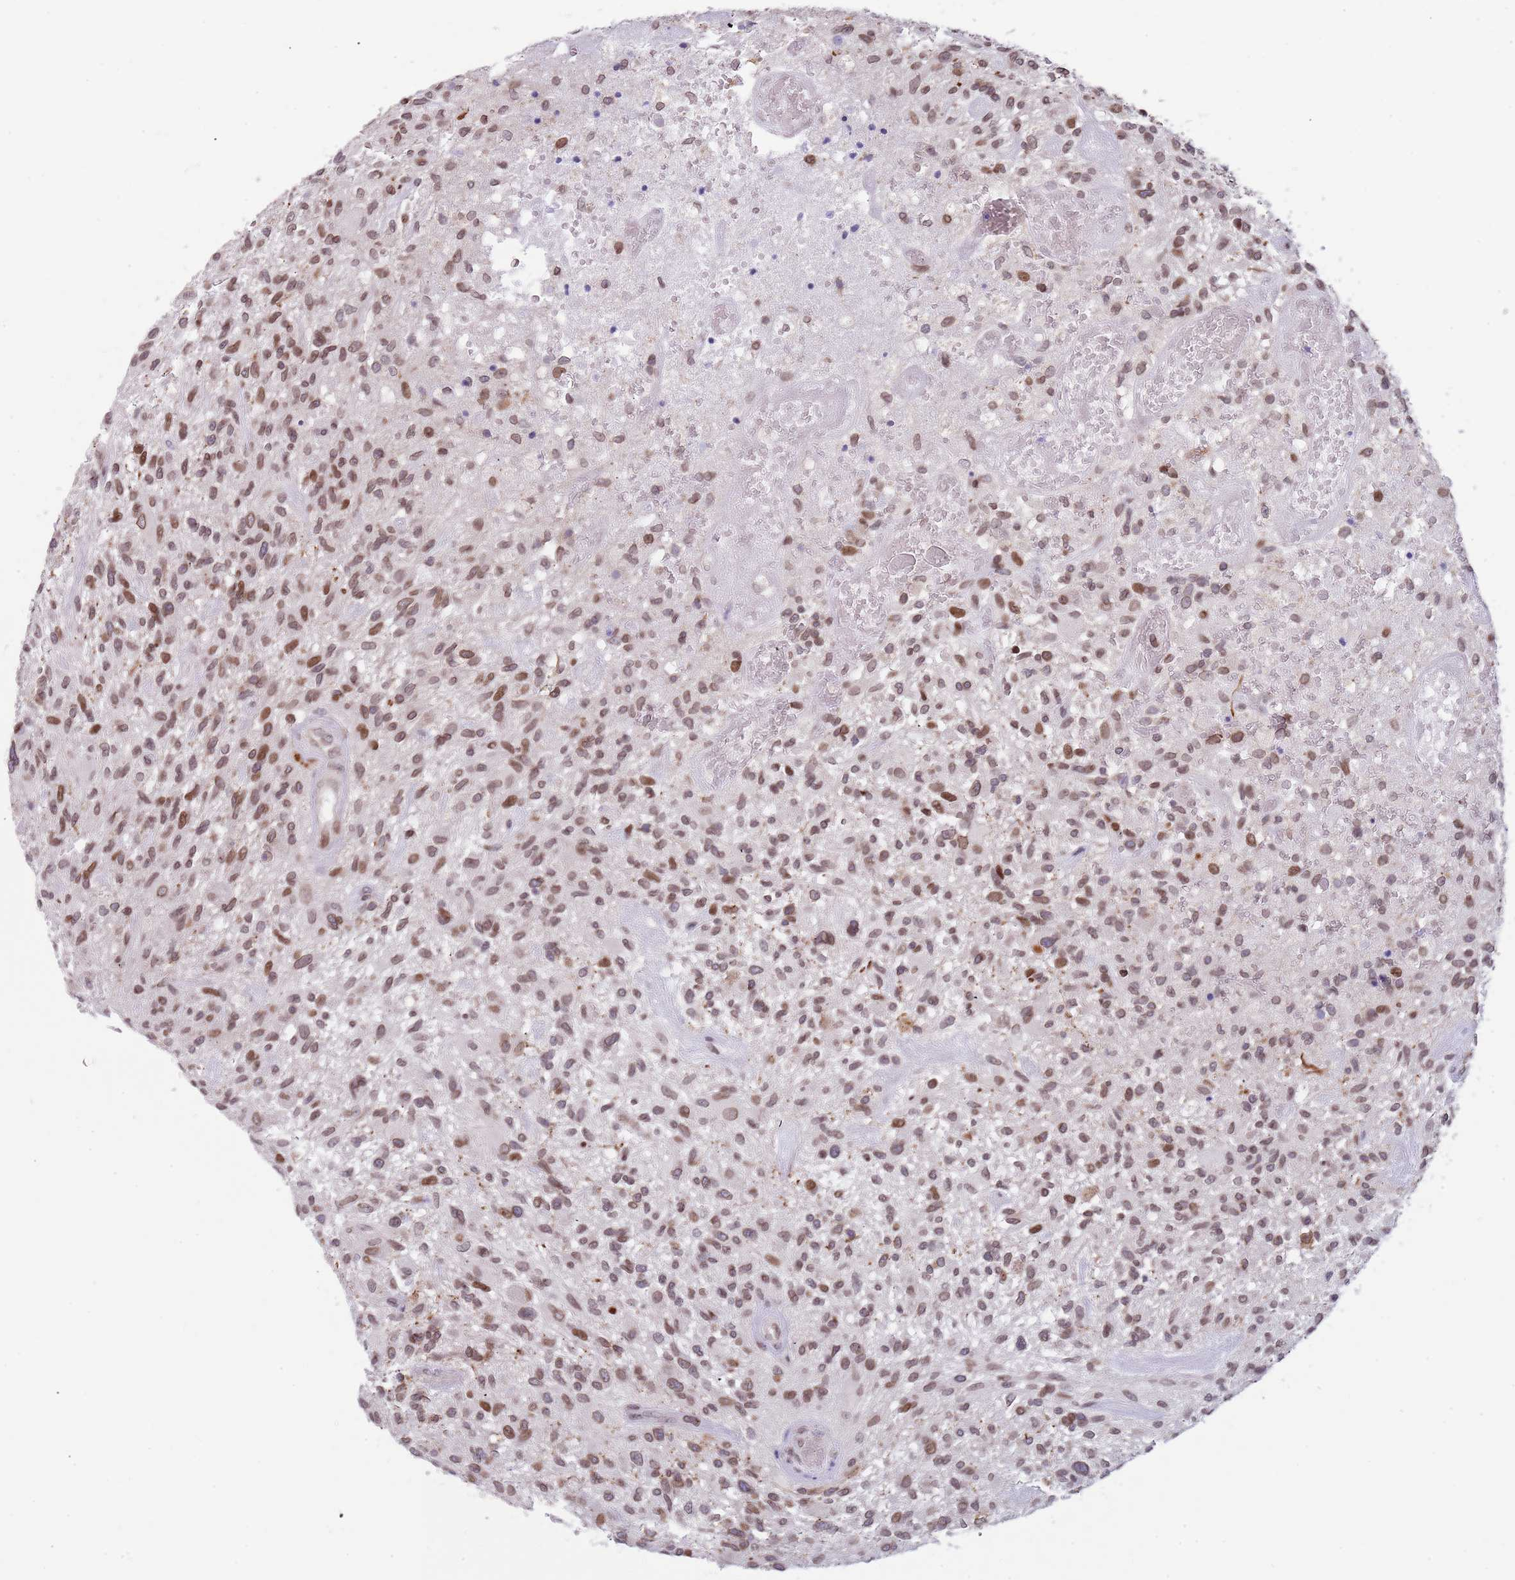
{"staining": {"intensity": "moderate", "quantity": ">75%", "location": "cytoplasmic/membranous,nuclear"}, "tissue": "glioma", "cell_type": "Tumor cells", "image_type": "cancer", "snomed": [{"axis": "morphology", "description": "Glioma, malignant, High grade"}, {"axis": "topography", "description": "Brain"}], "caption": "Moderate cytoplasmic/membranous and nuclear positivity for a protein is identified in about >75% of tumor cells of glioma using IHC.", "gene": "KLHDC2", "patient": {"sex": "male", "age": 47}}